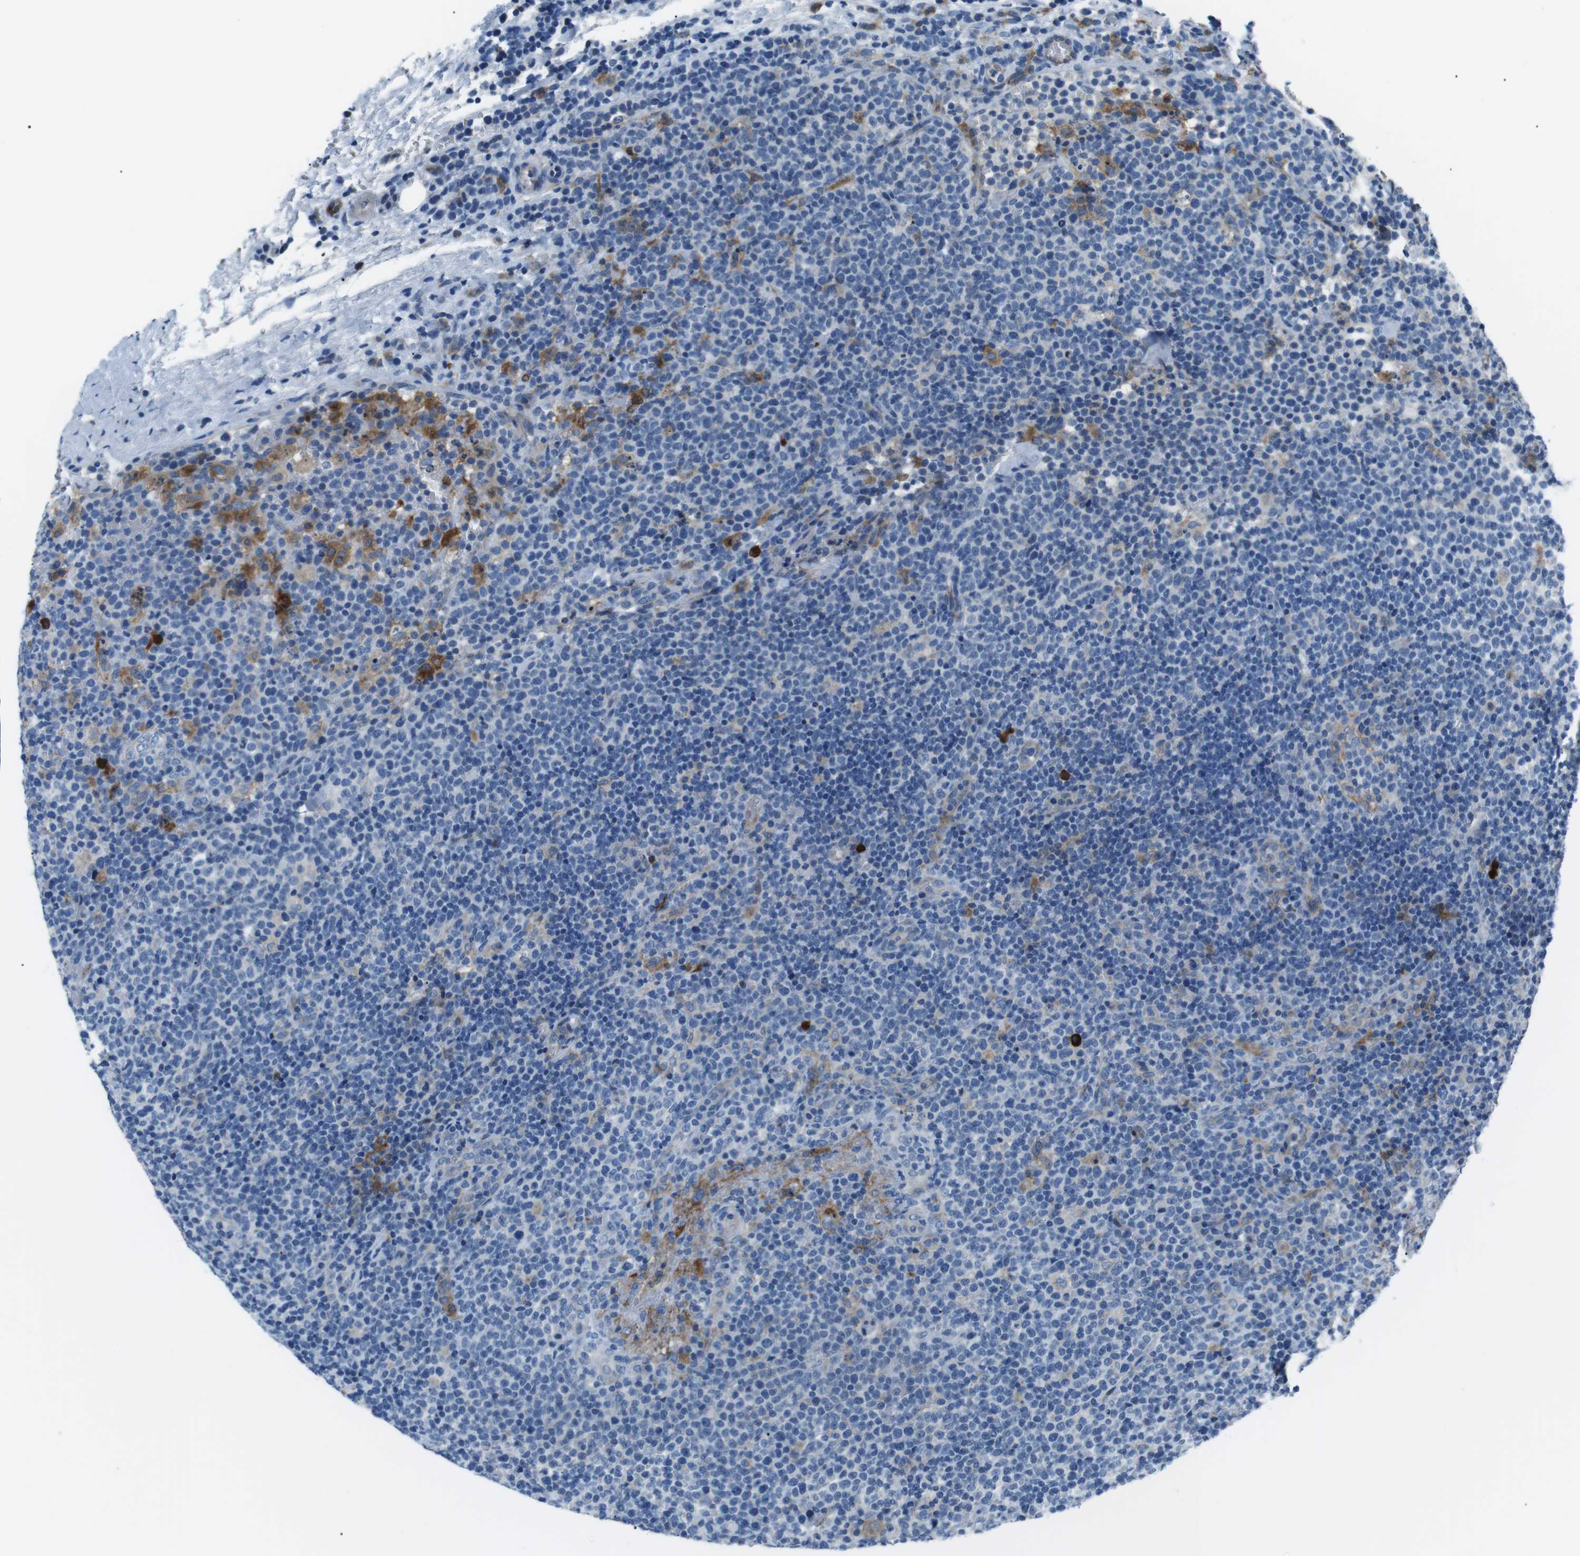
{"staining": {"intensity": "negative", "quantity": "none", "location": "none"}, "tissue": "lymphoma", "cell_type": "Tumor cells", "image_type": "cancer", "snomed": [{"axis": "morphology", "description": "Malignant lymphoma, non-Hodgkin's type, High grade"}, {"axis": "topography", "description": "Lymph node"}], "caption": "An IHC photomicrograph of high-grade malignant lymphoma, non-Hodgkin's type is shown. There is no staining in tumor cells of high-grade malignant lymphoma, non-Hodgkin's type.", "gene": "CSF2RA", "patient": {"sex": "male", "age": 61}}